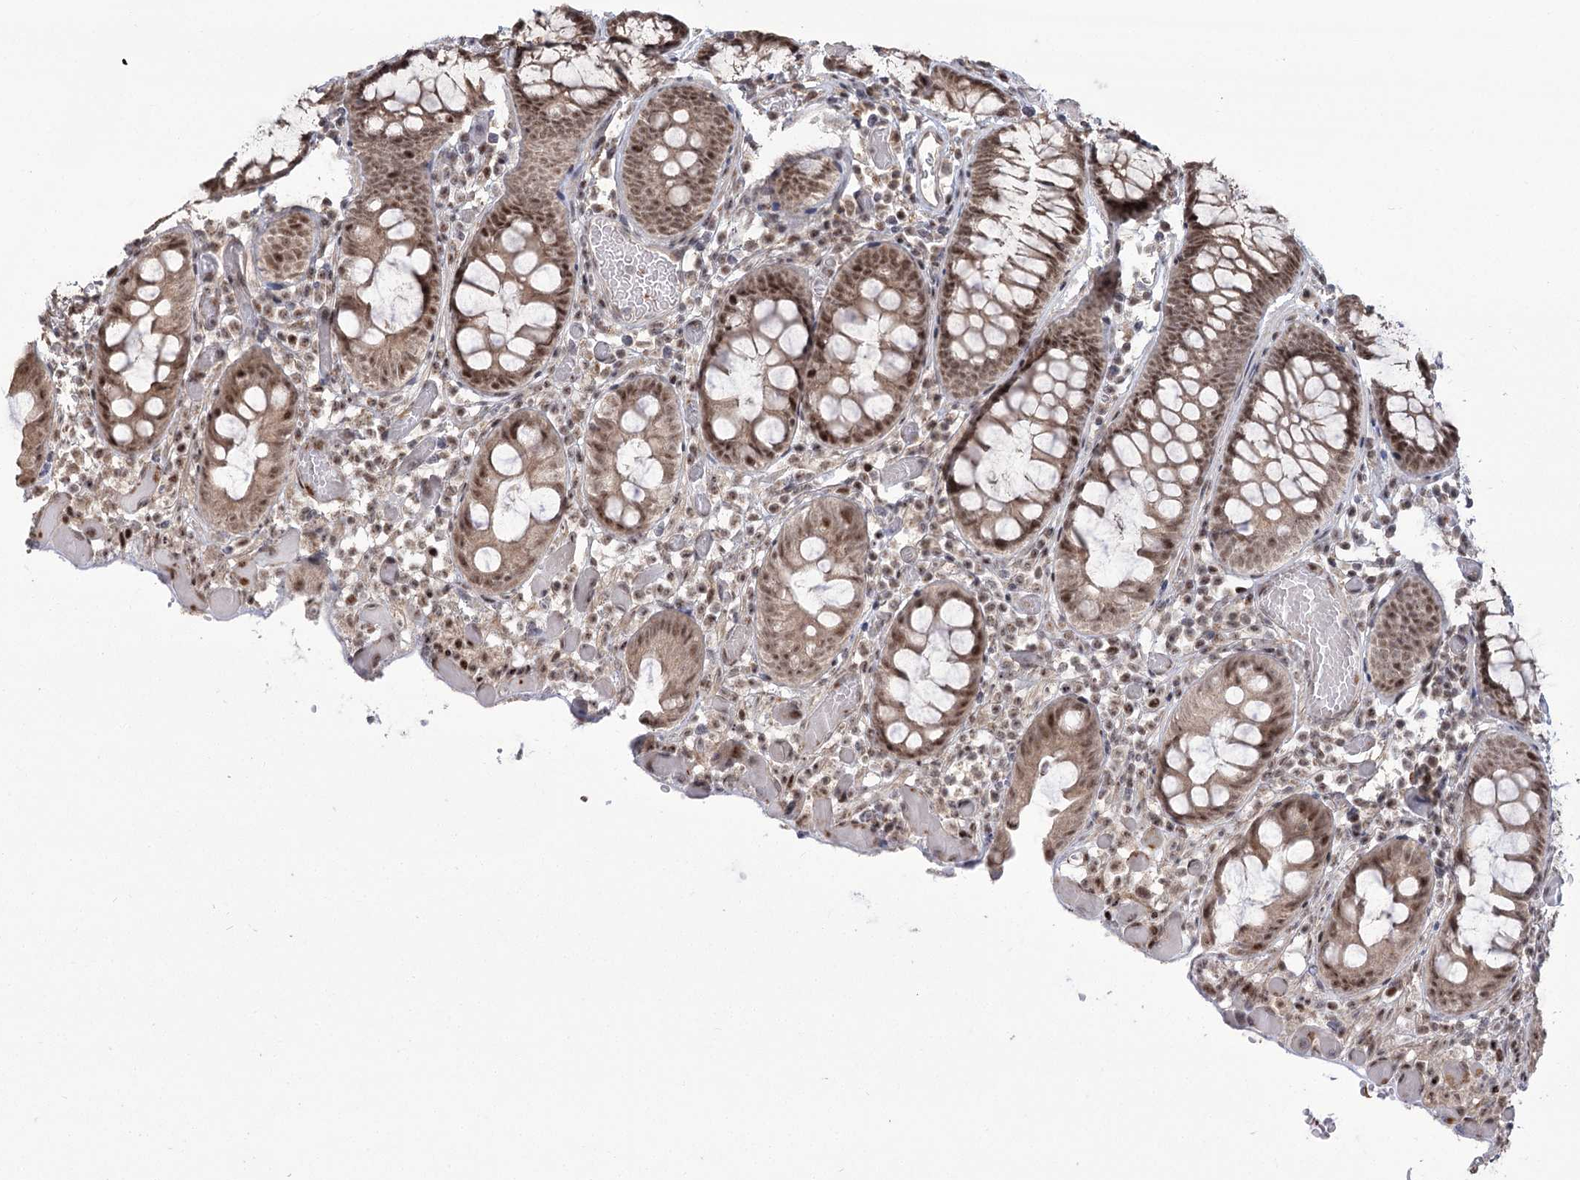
{"staining": {"intensity": "weak", "quantity": ">75%", "location": "cytoplasmic/membranous"}, "tissue": "colon", "cell_type": "Endothelial cells", "image_type": "normal", "snomed": [{"axis": "morphology", "description": "Normal tissue, NOS"}, {"axis": "topography", "description": "Colon"}], "caption": "Immunohistochemical staining of benign human colon exhibits >75% levels of weak cytoplasmic/membranous protein positivity in approximately >75% of endothelial cells.", "gene": "WBP1L", "patient": {"sex": "male", "age": 14}}